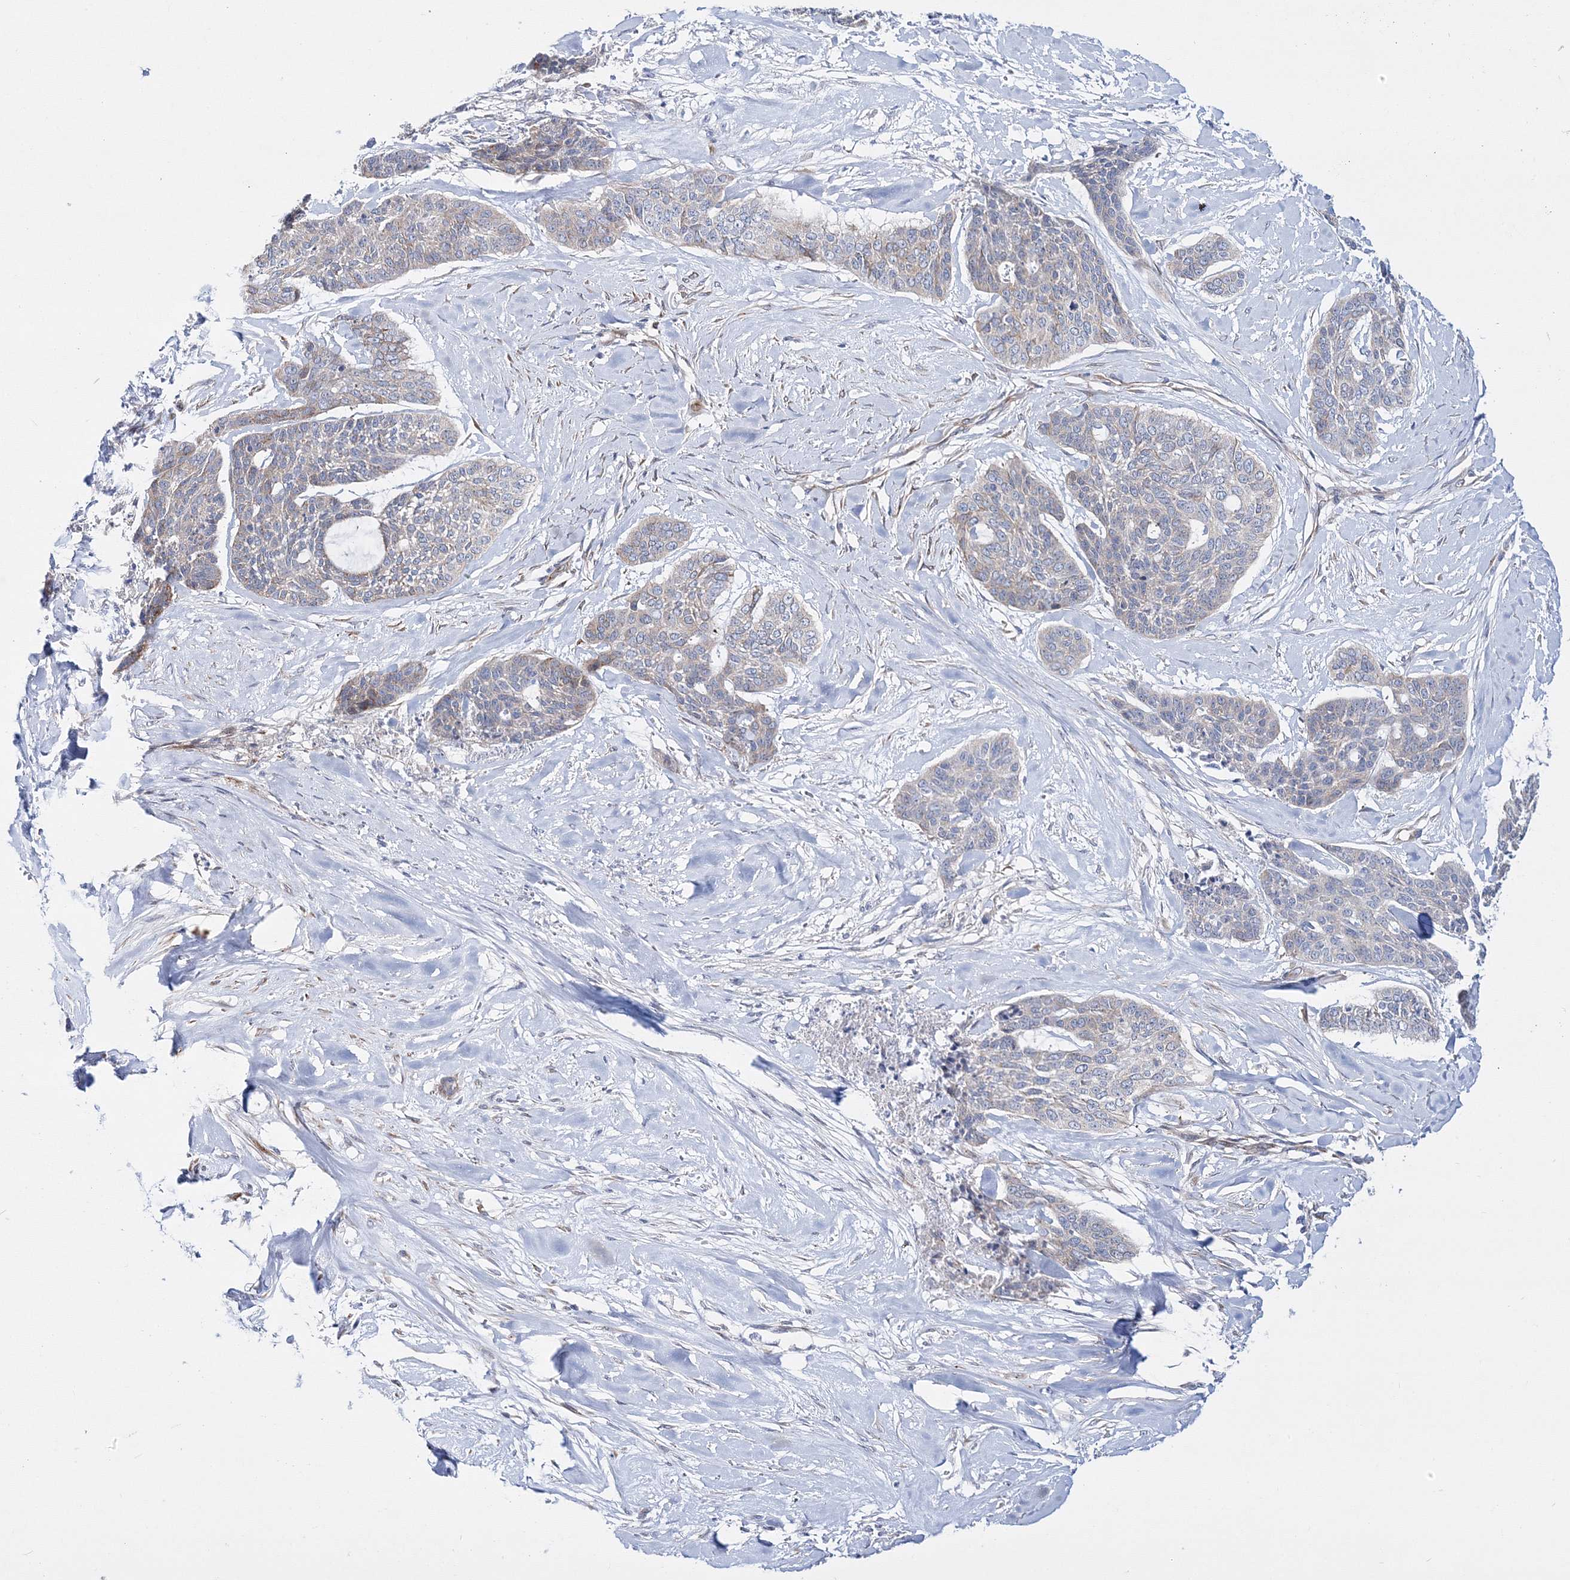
{"staining": {"intensity": "weak", "quantity": "<25%", "location": "cytoplasmic/membranous"}, "tissue": "skin cancer", "cell_type": "Tumor cells", "image_type": "cancer", "snomed": [{"axis": "morphology", "description": "Basal cell carcinoma"}, {"axis": "topography", "description": "Skin"}], "caption": "An image of basal cell carcinoma (skin) stained for a protein displays no brown staining in tumor cells.", "gene": "ARHGAP32", "patient": {"sex": "female", "age": 64}}